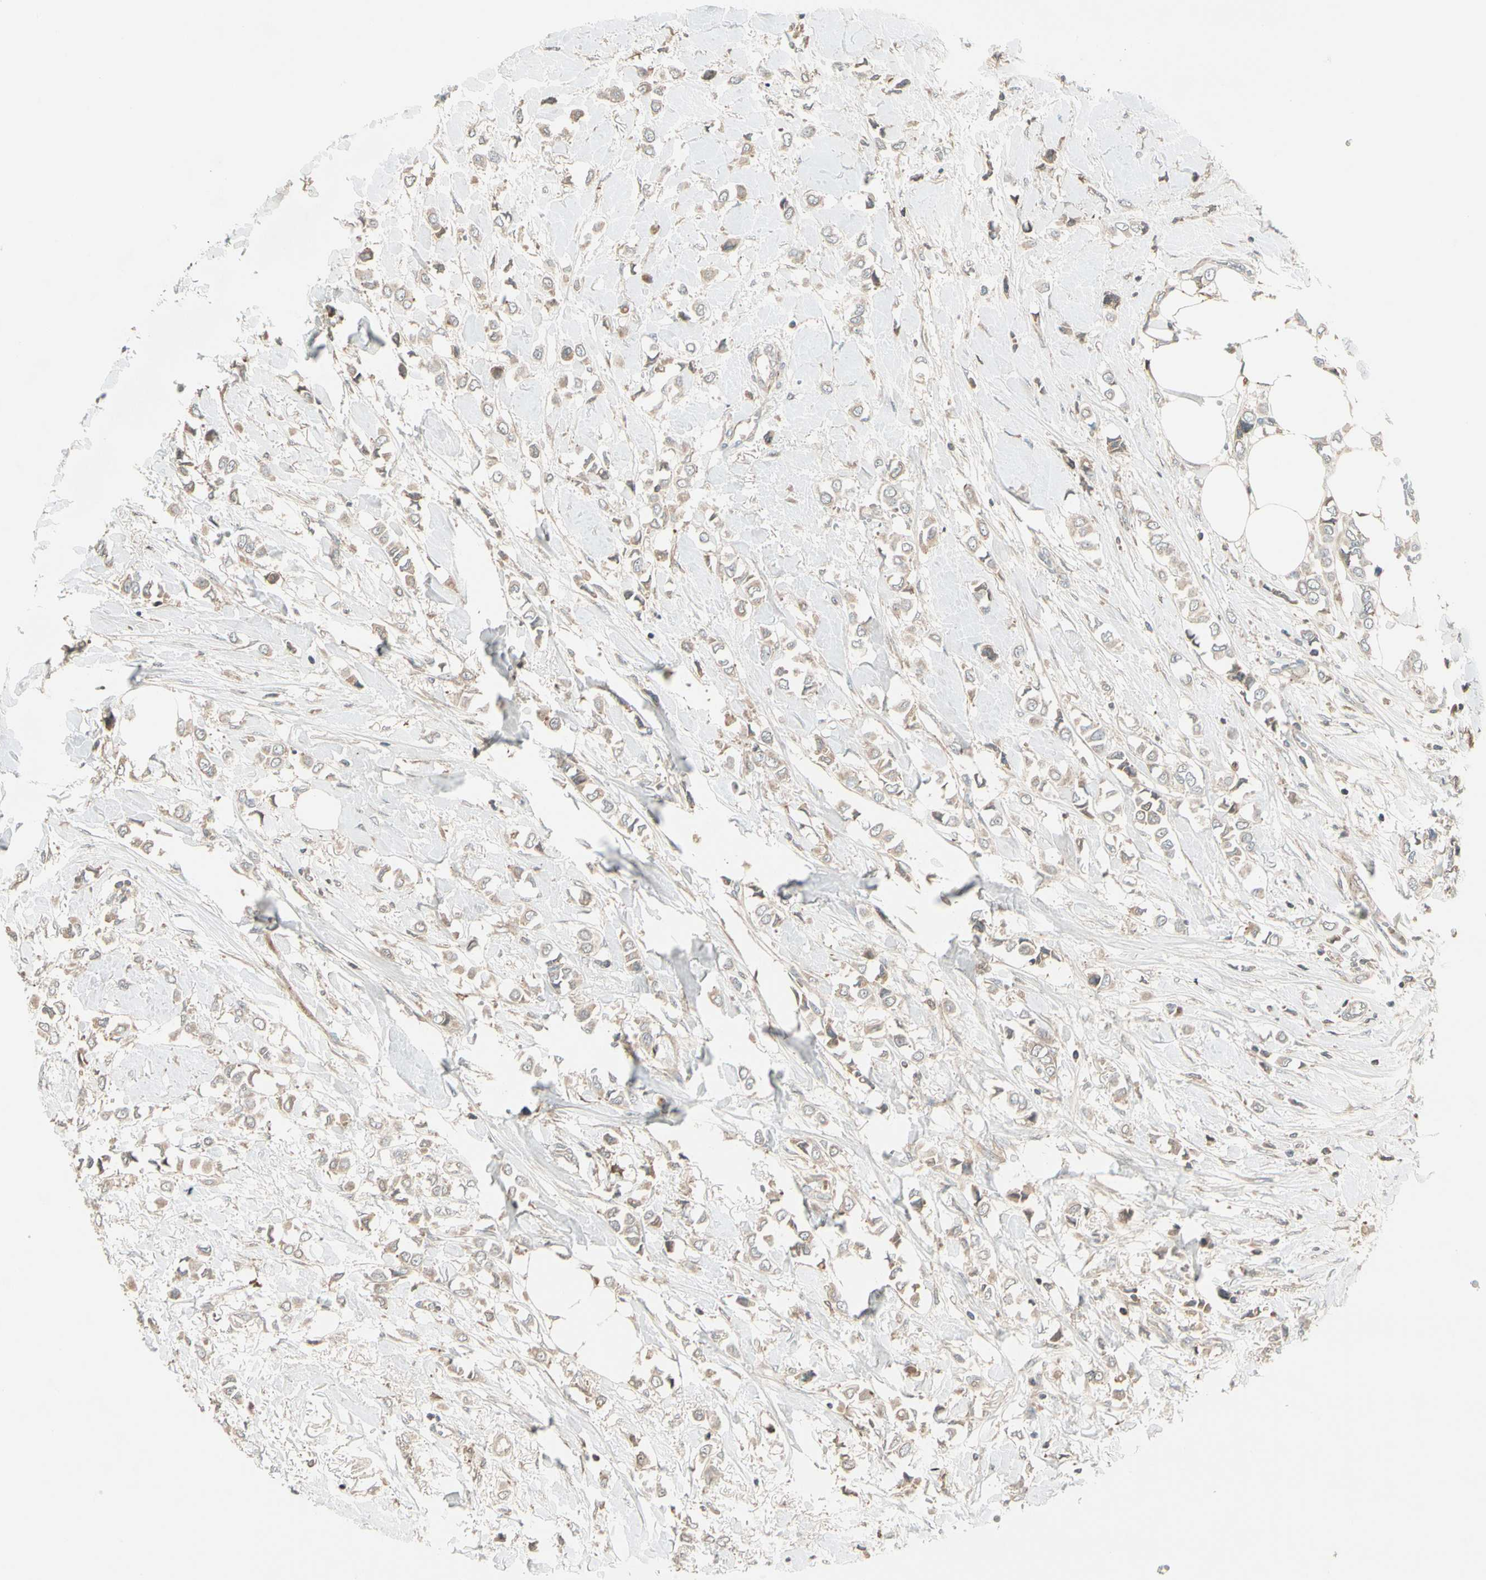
{"staining": {"intensity": "weak", "quantity": ">75%", "location": "cytoplasmic/membranous"}, "tissue": "breast cancer", "cell_type": "Tumor cells", "image_type": "cancer", "snomed": [{"axis": "morphology", "description": "Lobular carcinoma"}, {"axis": "topography", "description": "Breast"}], "caption": "Breast lobular carcinoma stained with DAB IHC demonstrates low levels of weak cytoplasmic/membranous staining in about >75% of tumor cells.", "gene": "ACVR1C", "patient": {"sex": "female", "age": 51}}